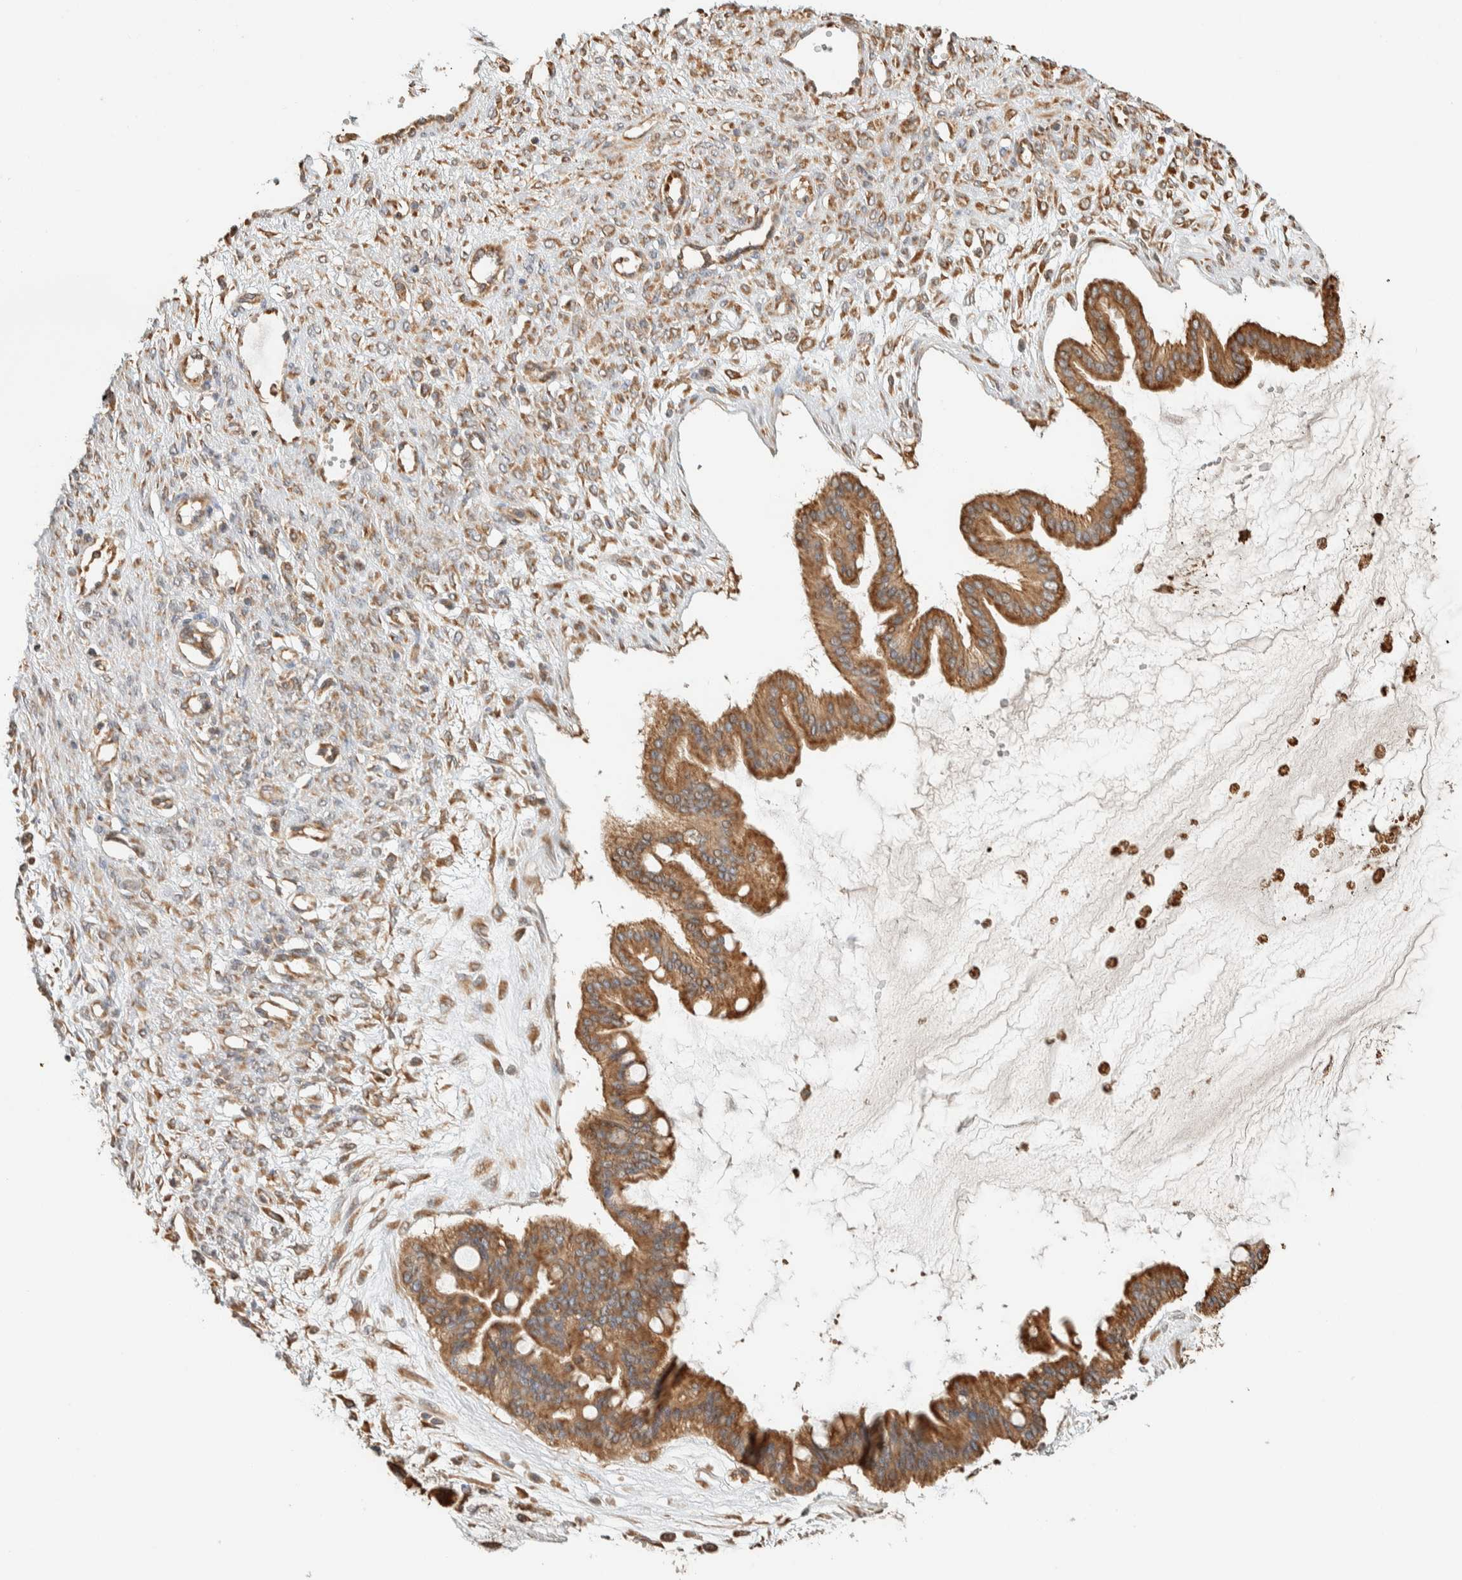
{"staining": {"intensity": "moderate", "quantity": ">75%", "location": "cytoplasmic/membranous"}, "tissue": "ovarian cancer", "cell_type": "Tumor cells", "image_type": "cancer", "snomed": [{"axis": "morphology", "description": "Cystadenocarcinoma, mucinous, NOS"}, {"axis": "topography", "description": "Ovary"}], "caption": "Ovarian cancer (mucinous cystadenocarcinoma) tissue displays moderate cytoplasmic/membranous staining in approximately >75% of tumor cells", "gene": "RAB11FIP1", "patient": {"sex": "female", "age": 73}}